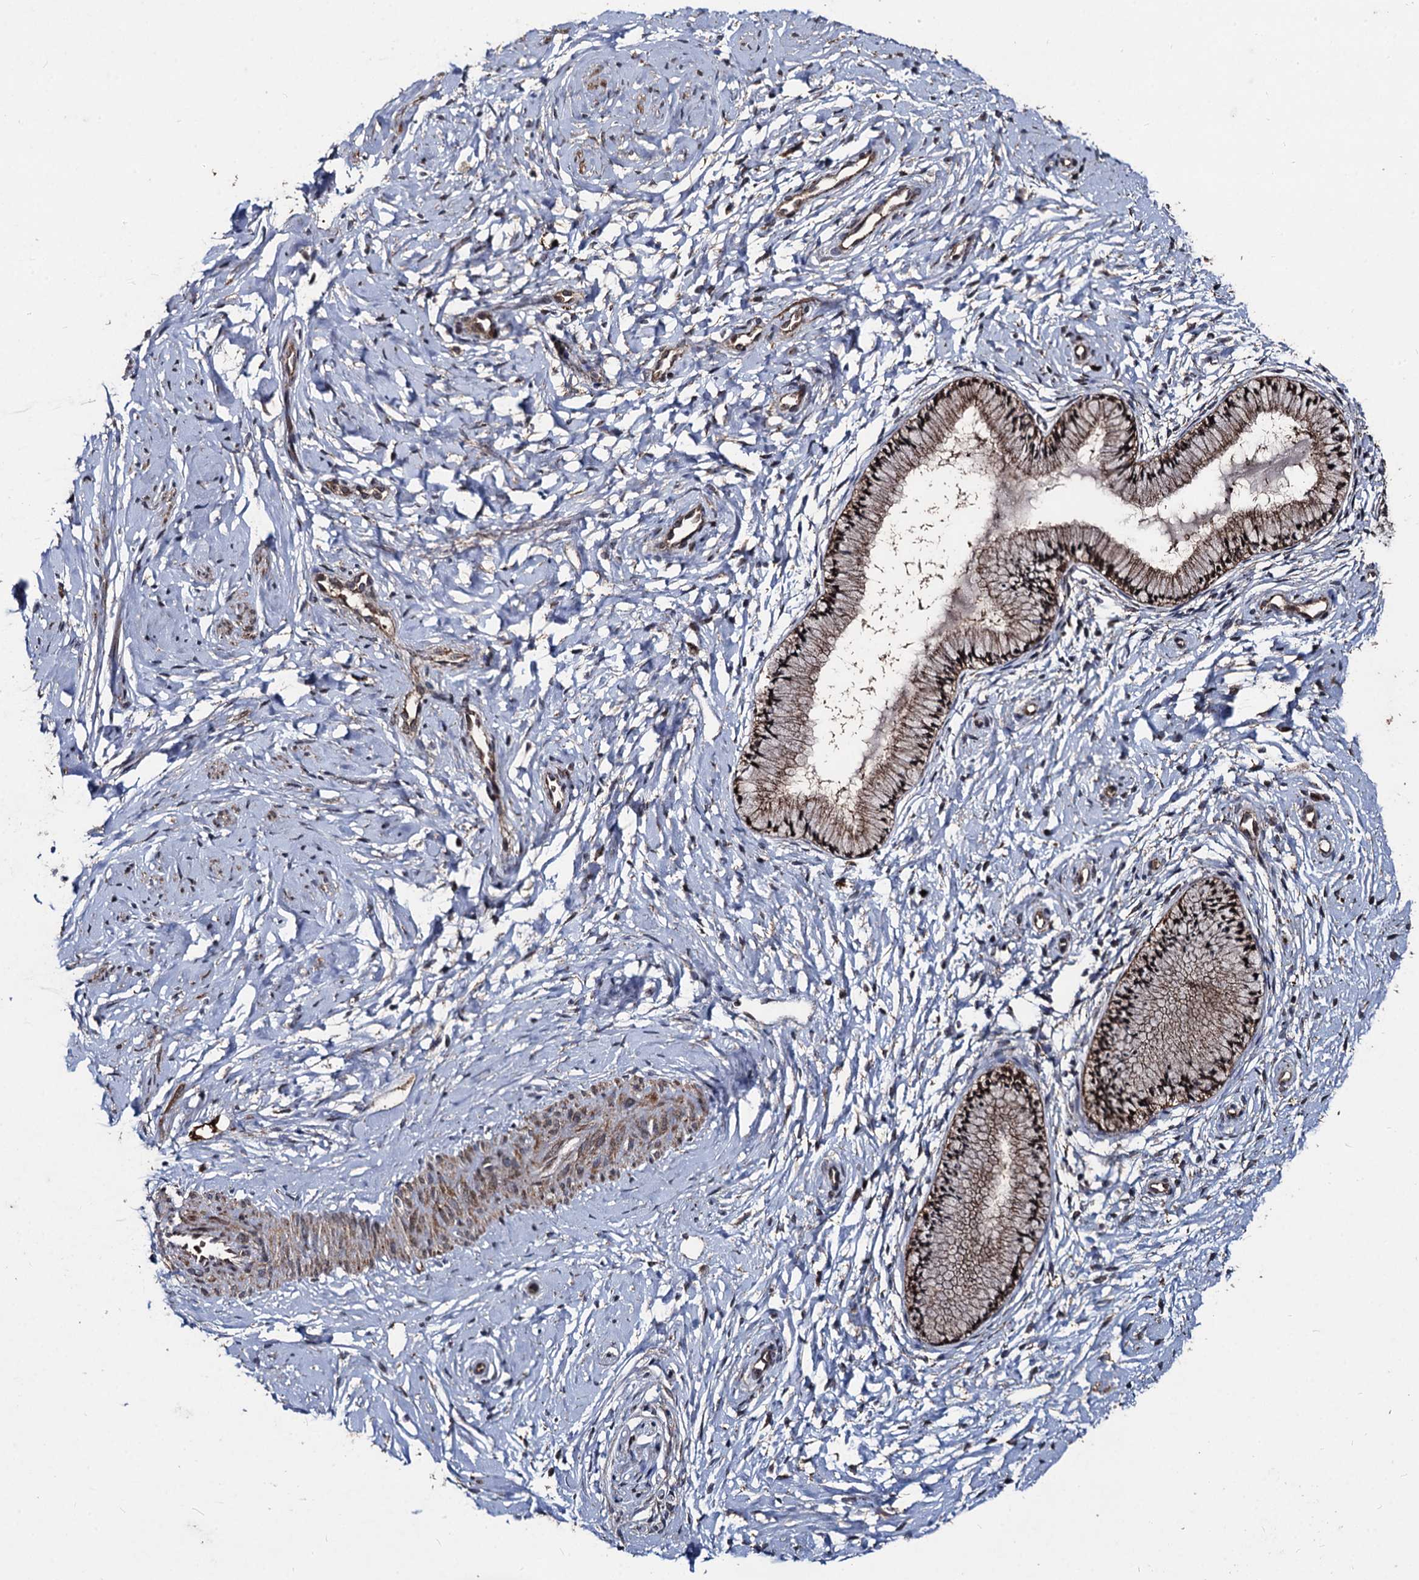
{"staining": {"intensity": "moderate", "quantity": ">75%", "location": "cytoplasmic/membranous,nuclear"}, "tissue": "cervix", "cell_type": "Glandular cells", "image_type": "normal", "snomed": [{"axis": "morphology", "description": "Normal tissue, NOS"}, {"axis": "topography", "description": "Cervix"}], "caption": "Human cervix stained with a brown dye displays moderate cytoplasmic/membranous,nuclear positive positivity in about >75% of glandular cells.", "gene": "BCL2L2", "patient": {"sex": "female", "age": 33}}